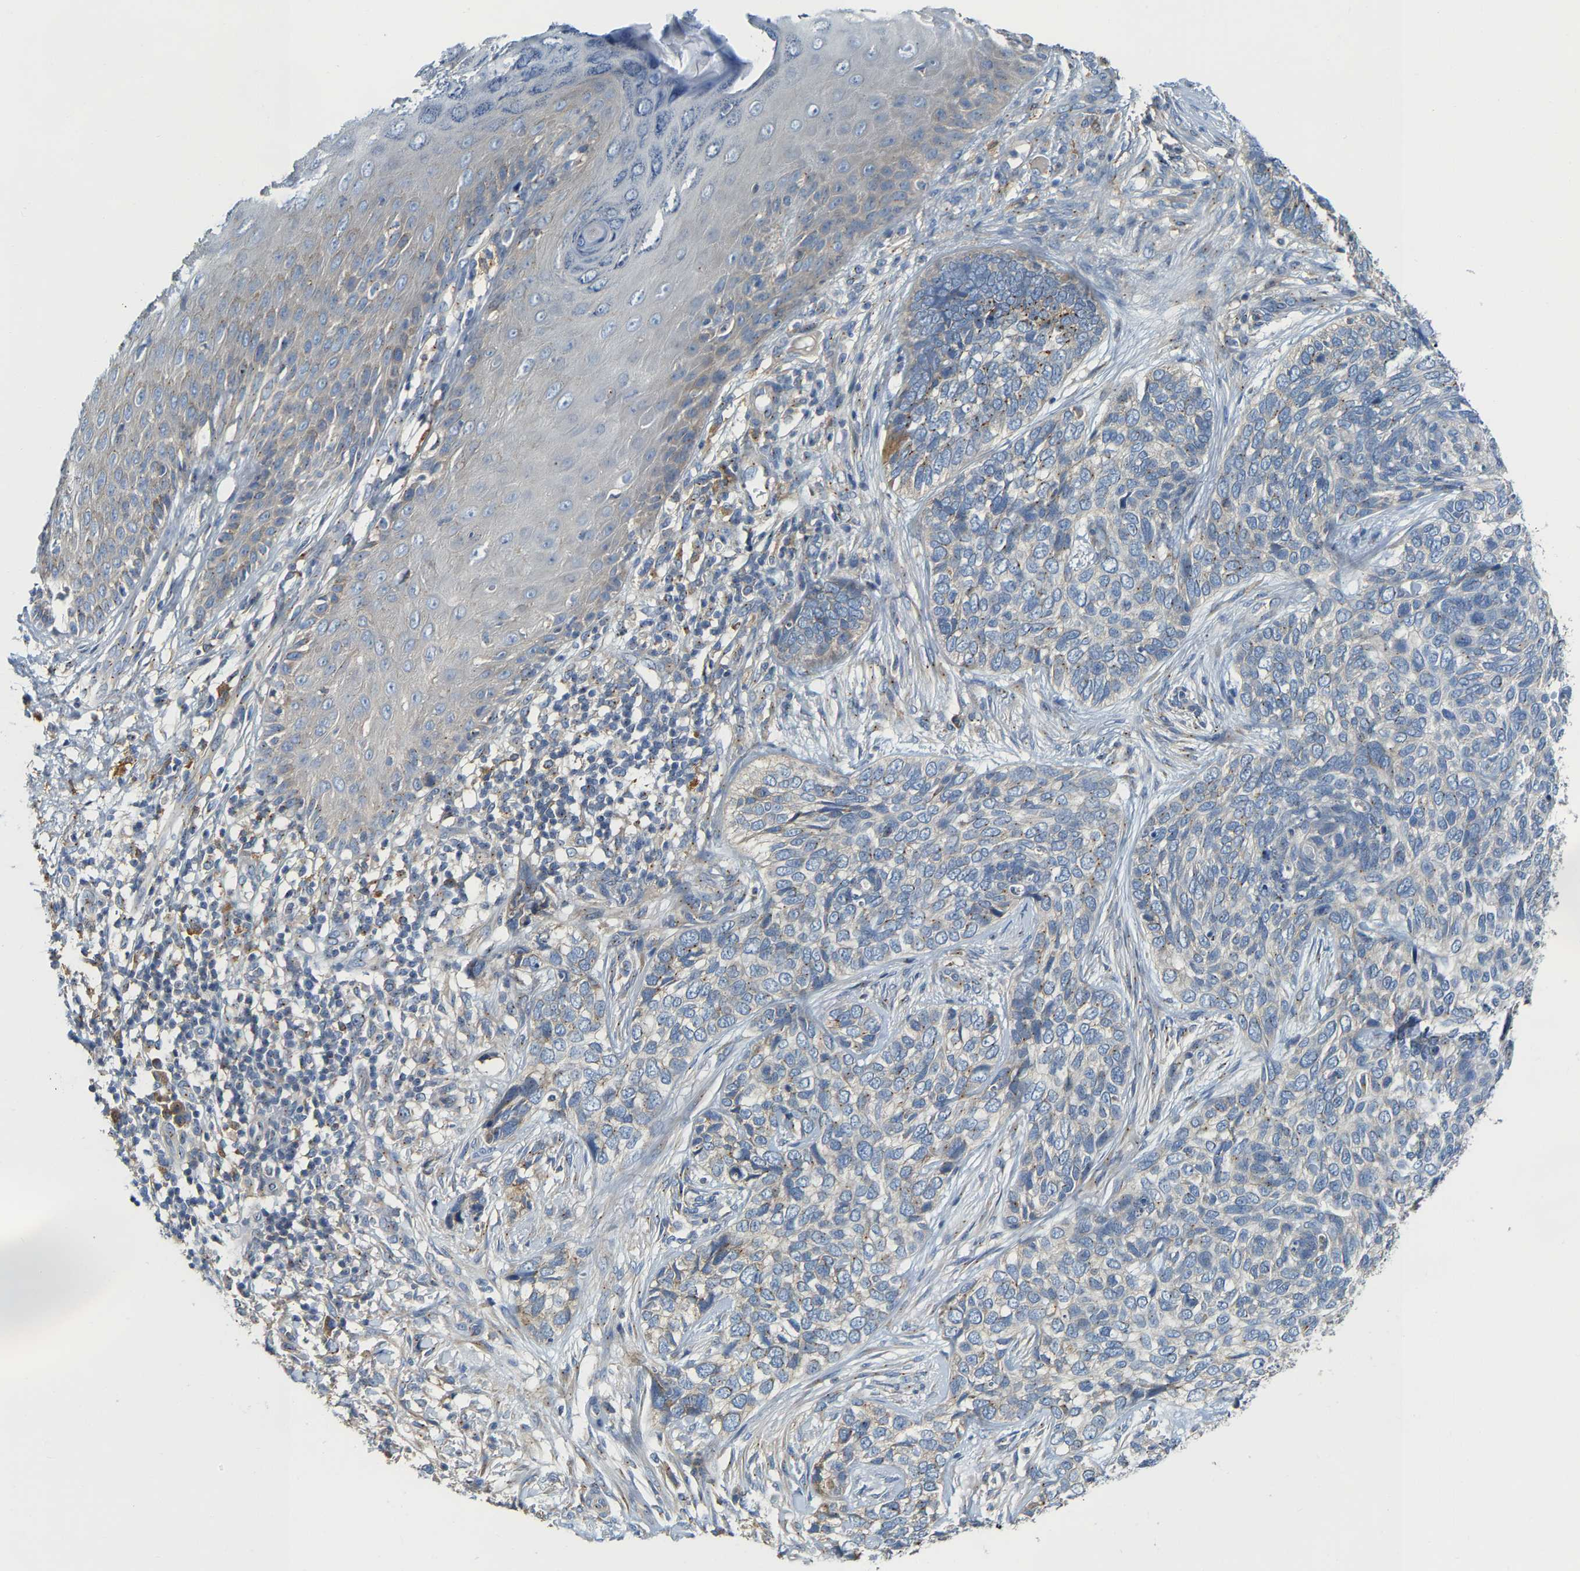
{"staining": {"intensity": "weak", "quantity": "<25%", "location": "cytoplasmic/membranous"}, "tissue": "skin cancer", "cell_type": "Tumor cells", "image_type": "cancer", "snomed": [{"axis": "morphology", "description": "Basal cell carcinoma"}, {"axis": "topography", "description": "Skin"}], "caption": "High magnification brightfield microscopy of skin basal cell carcinoma stained with DAB (brown) and counterstained with hematoxylin (blue): tumor cells show no significant positivity. (DAB immunohistochemistry (IHC) visualized using brightfield microscopy, high magnification).", "gene": "PCNT", "patient": {"sex": "female", "age": 64}}